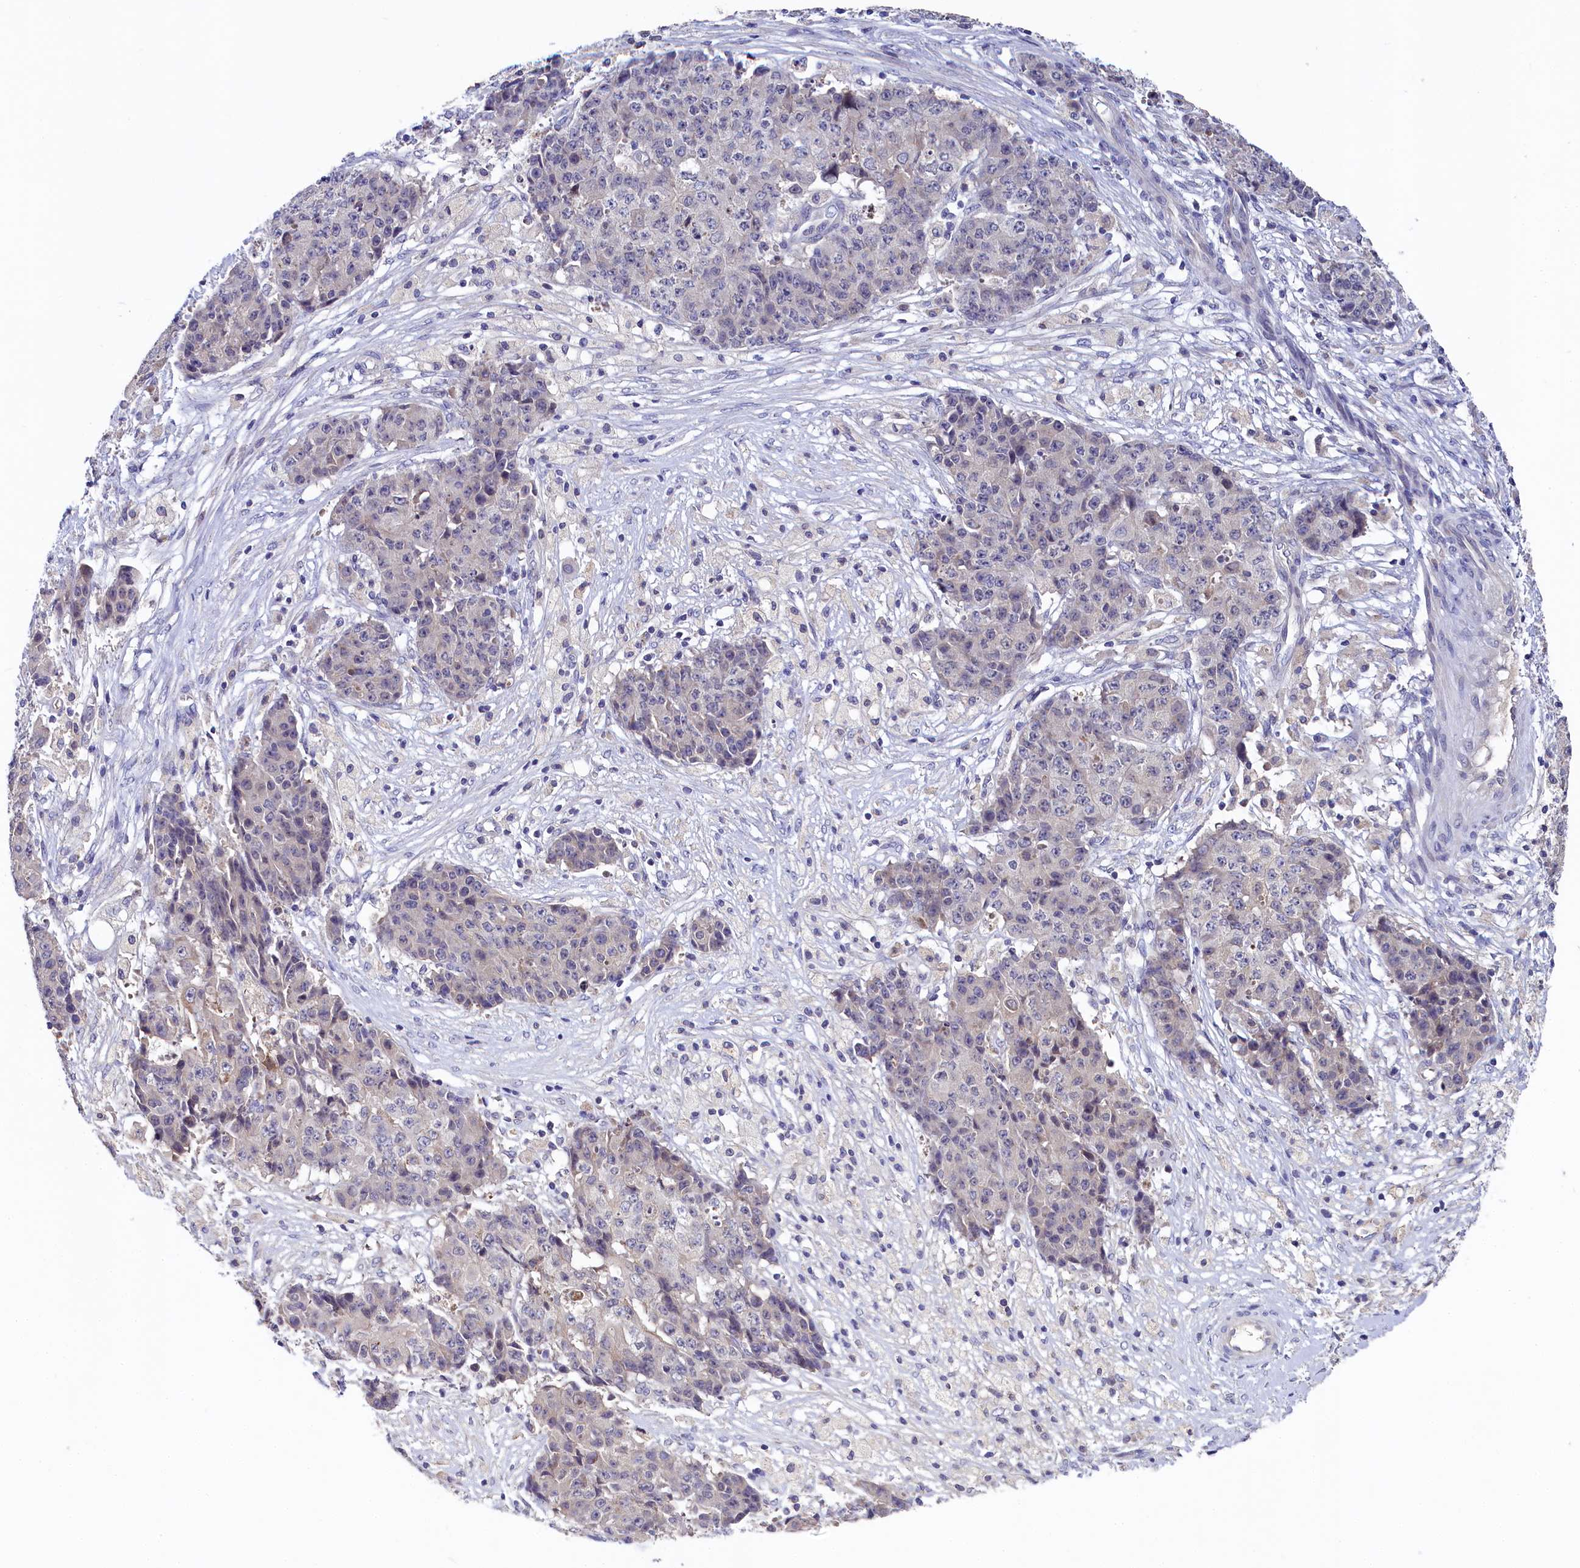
{"staining": {"intensity": "negative", "quantity": "none", "location": "none"}, "tissue": "ovarian cancer", "cell_type": "Tumor cells", "image_type": "cancer", "snomed": [{"axis": "morphology", "description": "Carcinoma, endometroid"}, {"axis": "topography", "description": "Ovary"}], "caption": "Tumor cells are negative for brown protein staining in endometroid carcinoma (ovarian).", "gene": "SPINK9", "patient": {"sex": "female", "age": 42}}